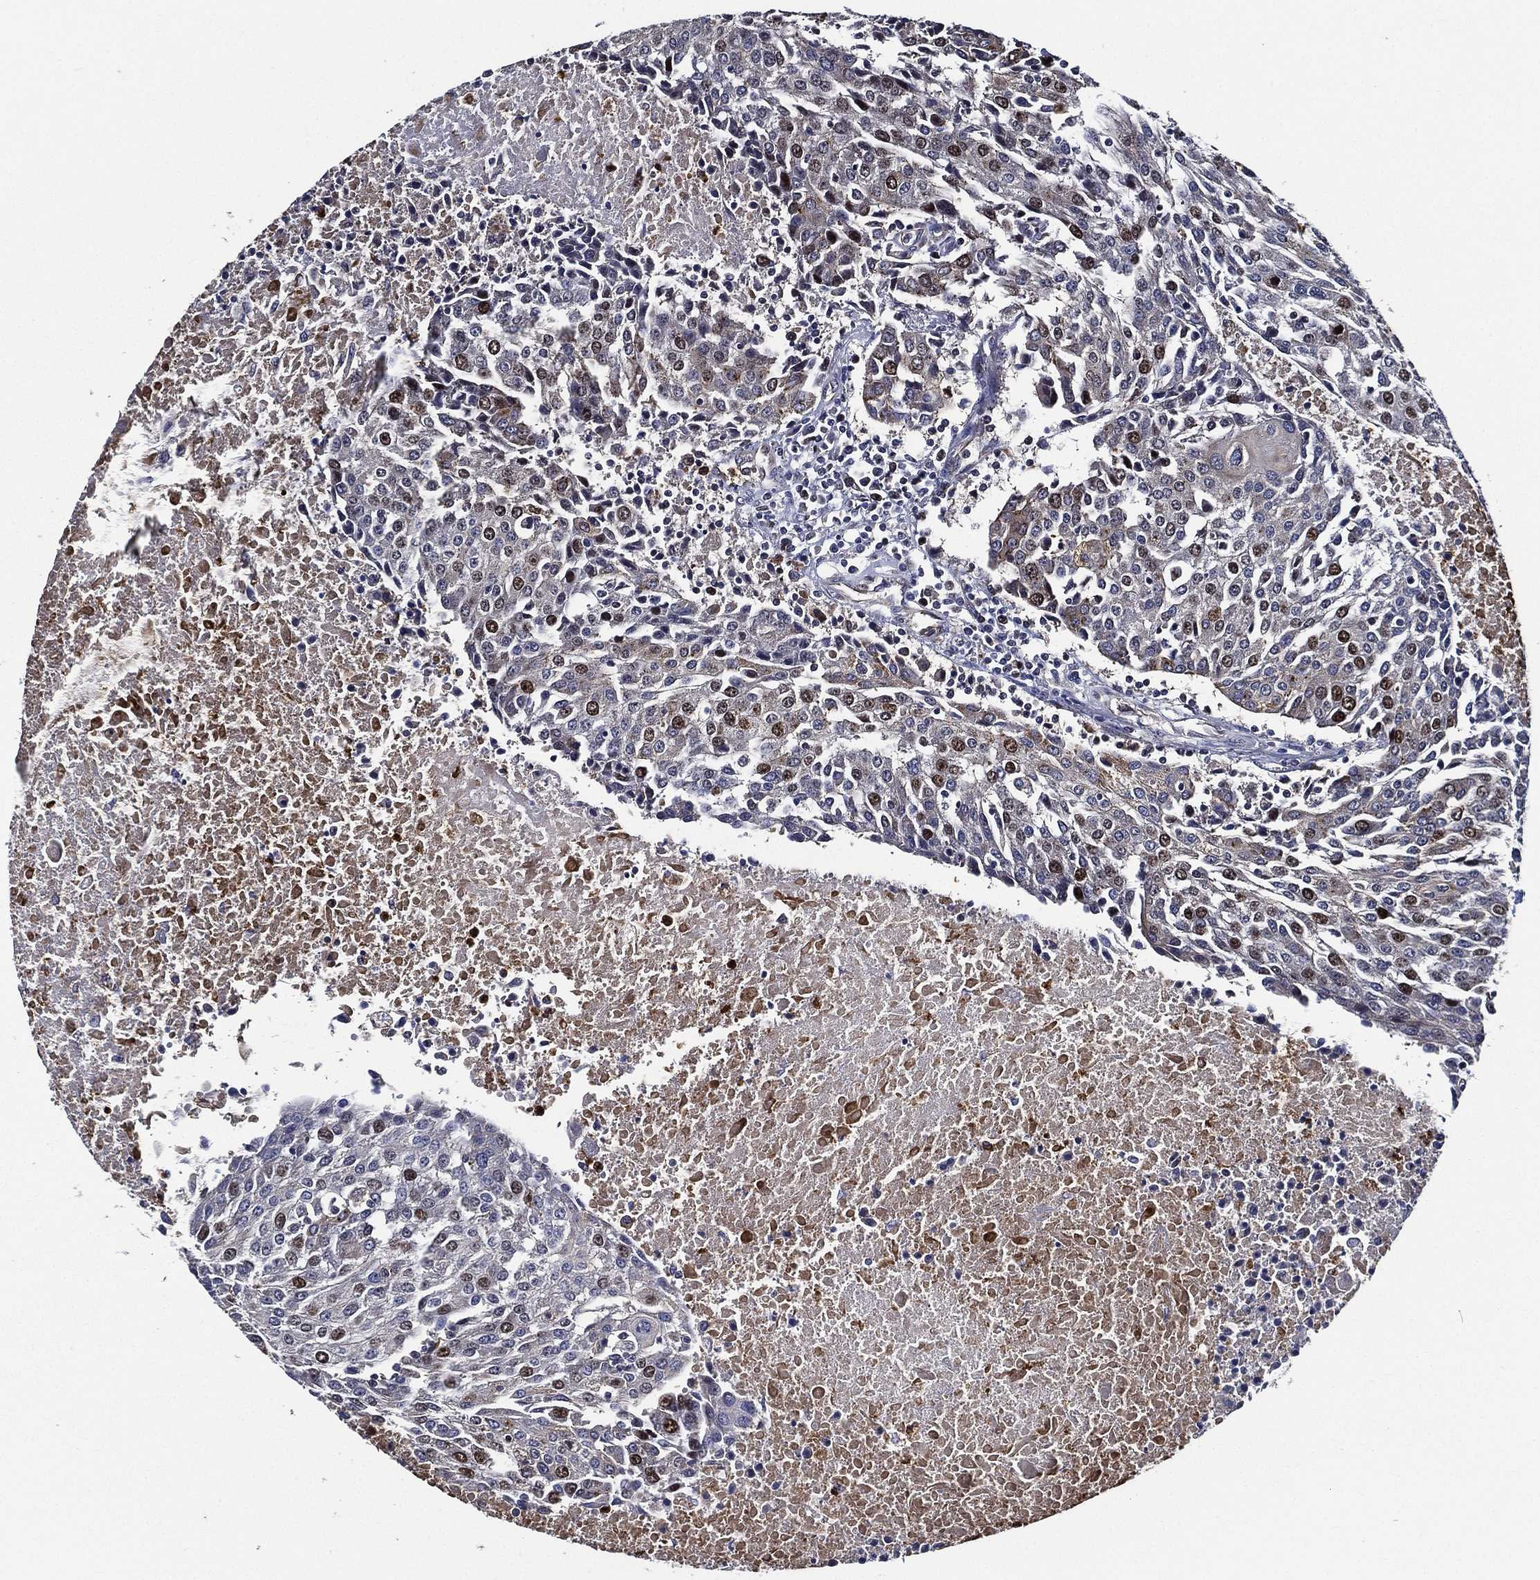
{"staining": {"intensity": "moderate", "quantity": "<25%", "location": "nuclear"}, "tissue": "urothelial cancer", "cell_type": "Tumor cells", "image_type": "cancer", "snomed": [{"axis": "morphology", "description": "Urothelial carcinoma, High grade"}, {"axis": "topography", "description": "Urinary bladder"}], "caption": "IHC (DAB (3,3'-diaminobenzidine)) staining of urothelial carcinoma (high-grade) demonstrates moderate nuclear protein expression in about <25% of tumor cells.", "gene": "KIF20B", "patient": {"sex": "female", "age": 85}}